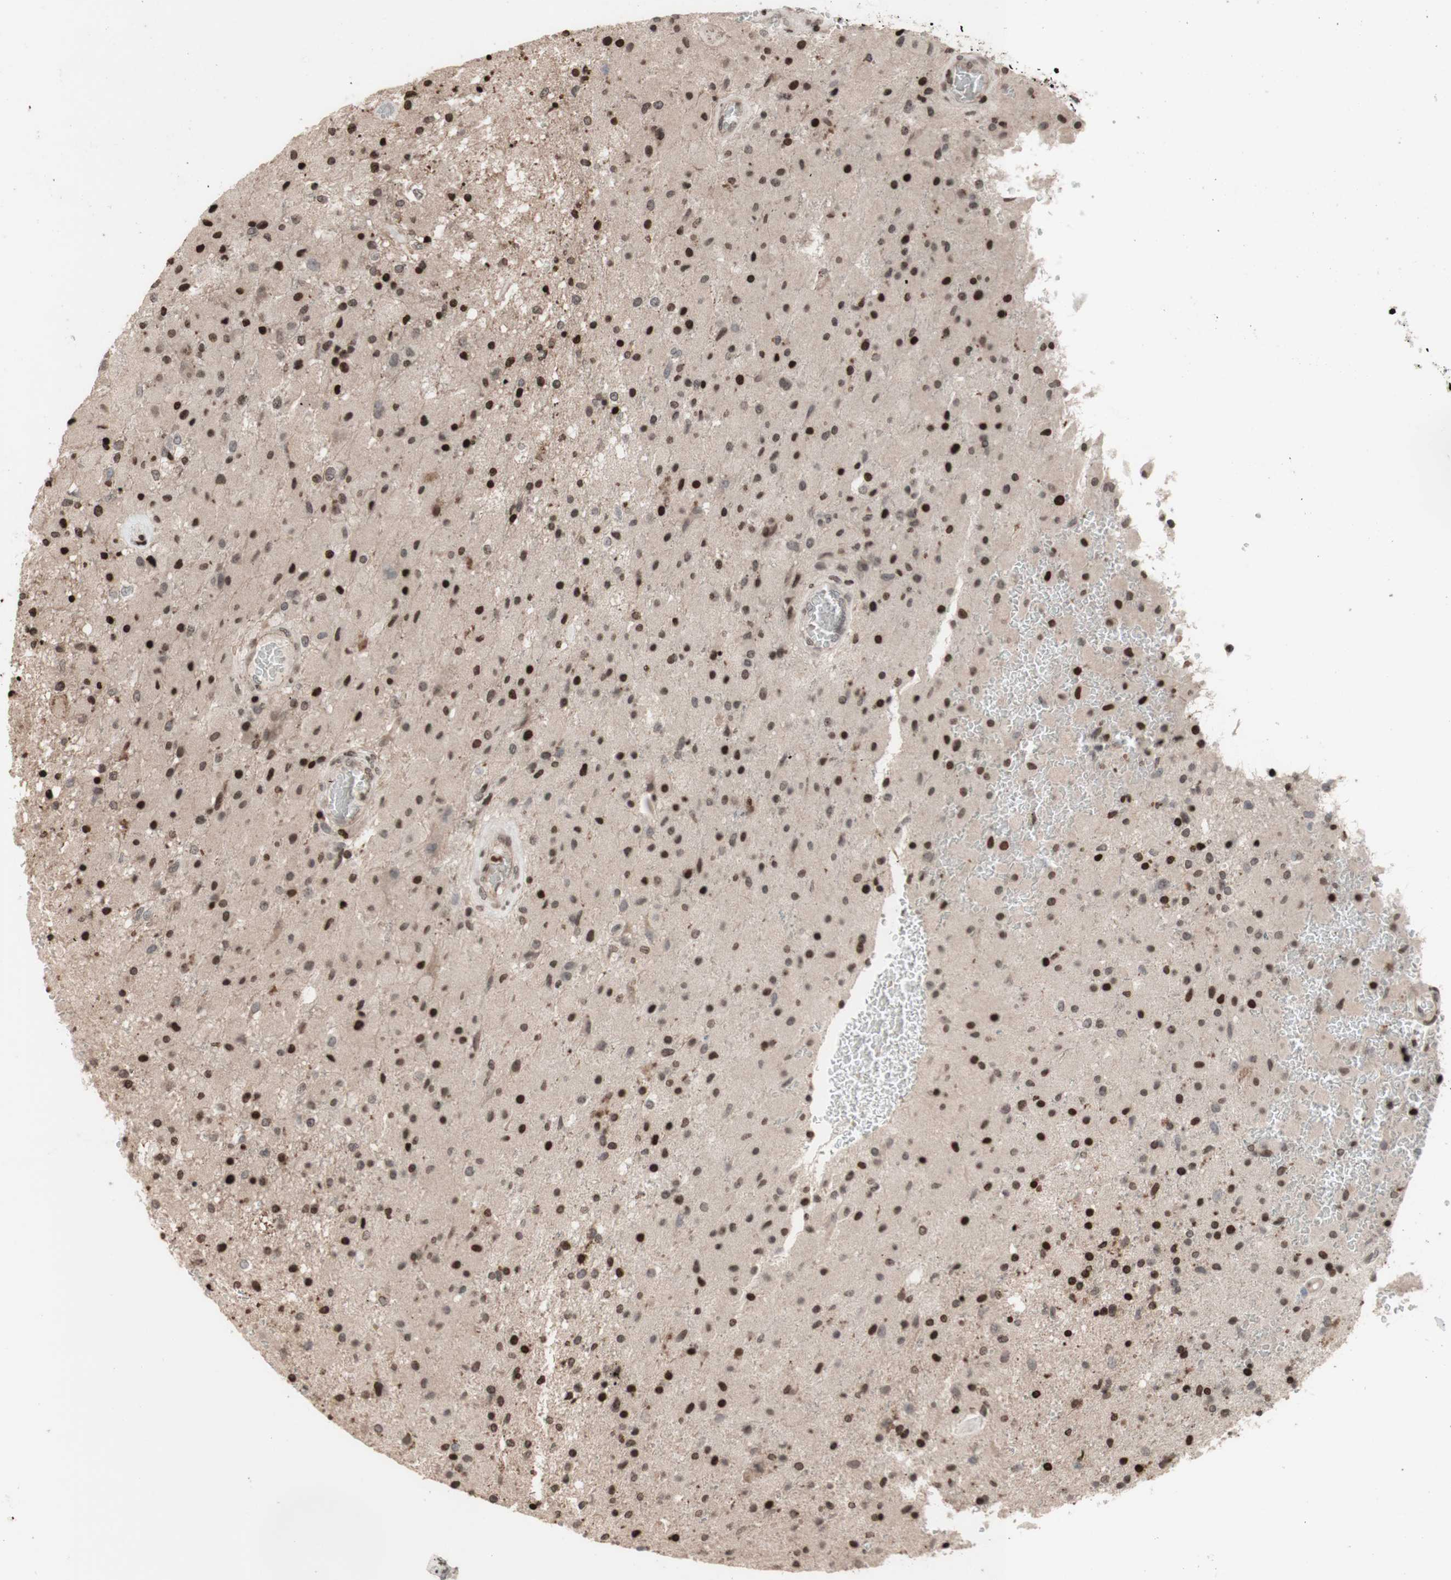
{"staining": {"intensity": "strong", "quantity": "<25%", "location": "nuclear"}, "tissue": "glioma", "cell_type": "Tumor cells", "image_type": "cancer", "snomed": [{"axis": "morphology", "description": "Normal tissue, NOS"}, {"axis": "morphology", "description": "Glioma, malignant, High grade"}, {"axis": "topography", "description": "Cerebral cortex"}], "caption": "Glioma tissue demonstrates strong nuclear expression in about <25% of tumor cells, visualized by immunohistochemistry.", "gene": "POLA1", "patient": {"sex": "male", "age": 77}}